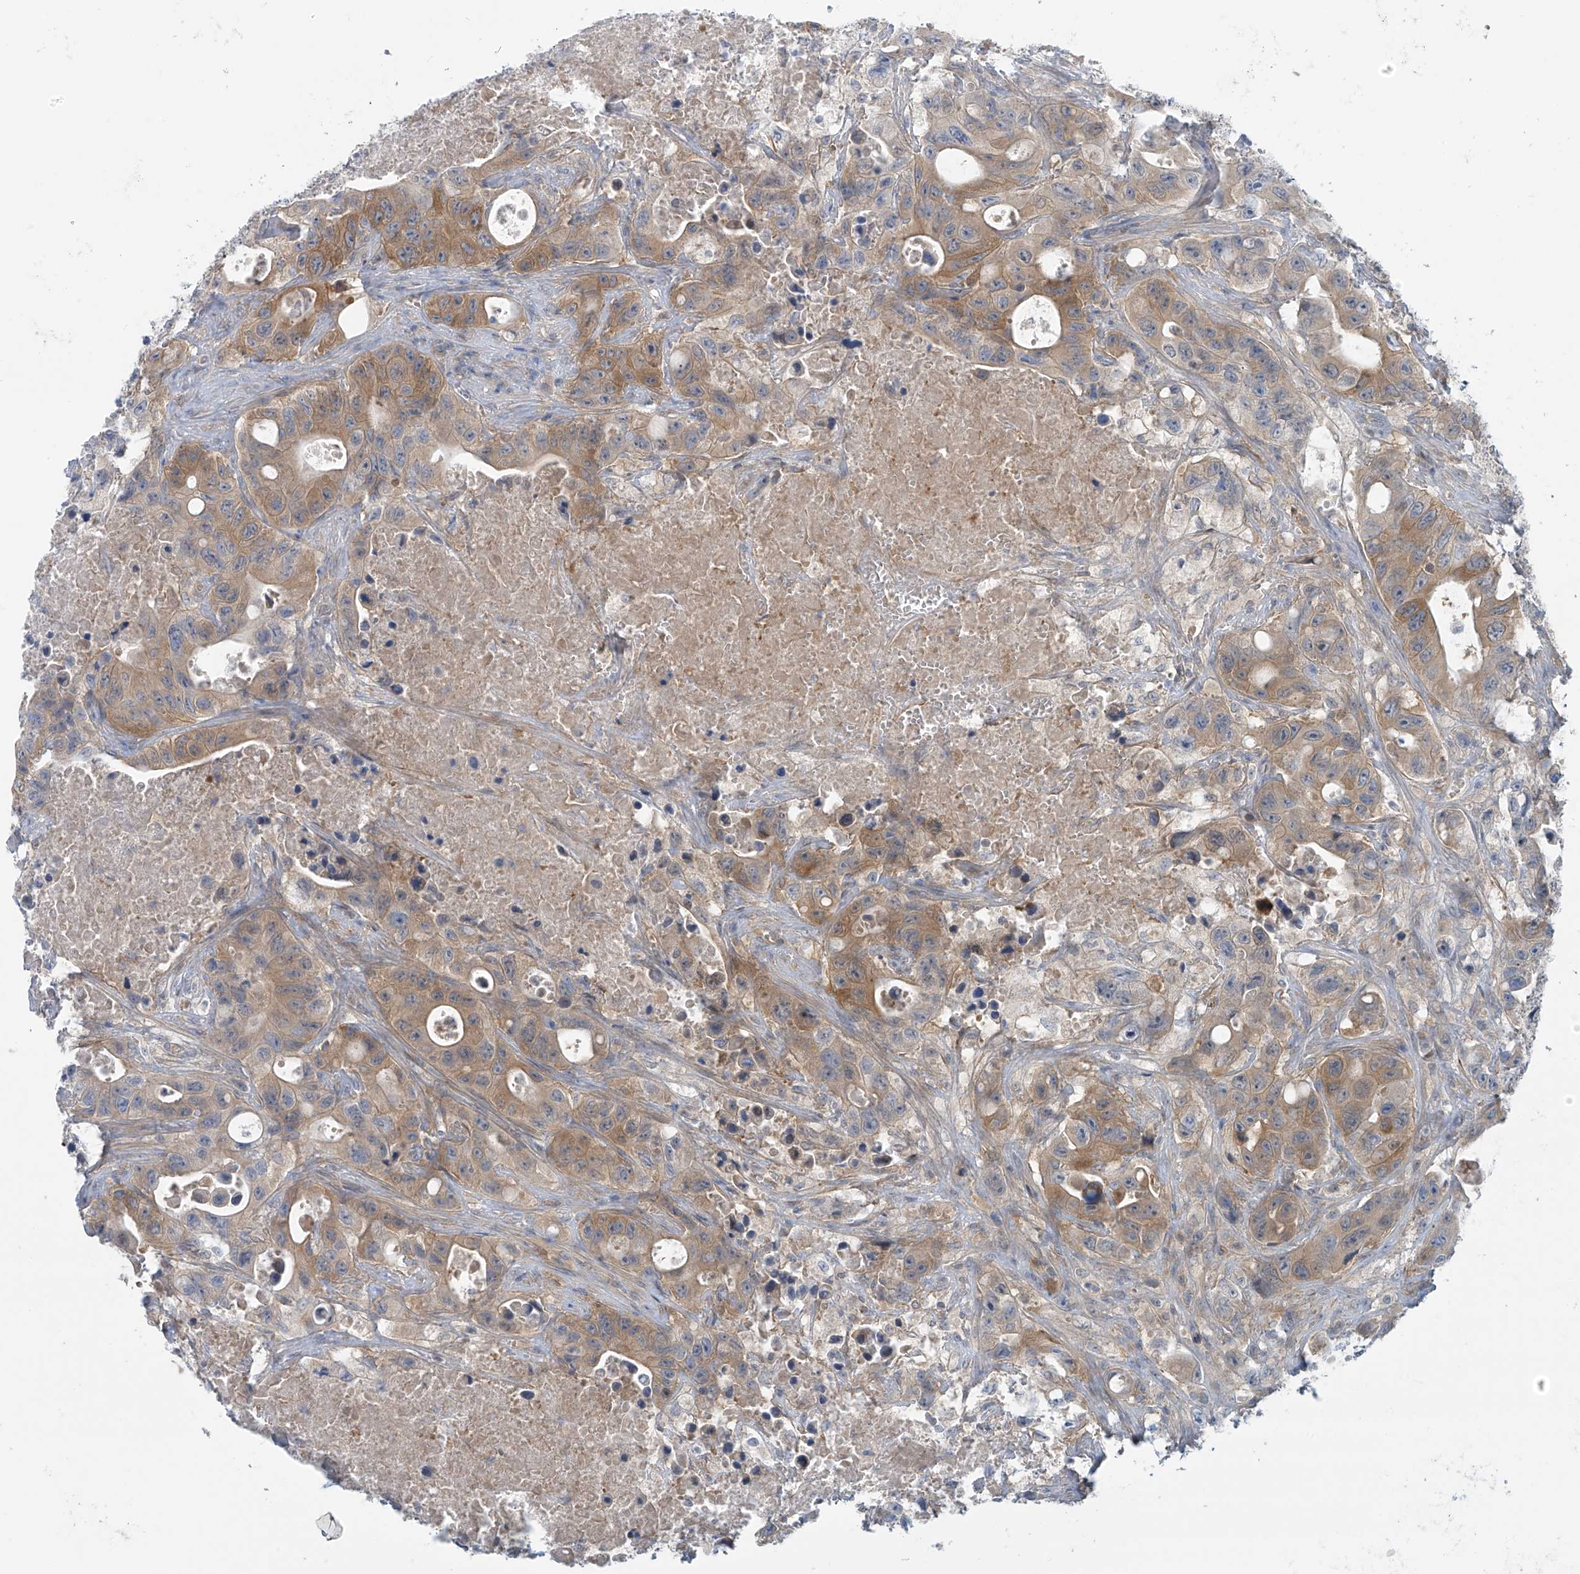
{"staining": {"intensity": "moderate", "quantity": ">75%", "location": "cytoplasmic/membranous"}, "tissue": "colorectal cancer", "cell_type": "Tumor cells", "image_type": "cancer", "snomed": [{"axis": "morphology", "description": "Adenocarcinoma, NOS"}, {"axis": "topography", "description": "Colon"}], "caption": "Protein staining of colorectal cancer tissue demonstrates moderate cytoplasmic/membranous positivity in approximately >75% of tumor cells. (DAB = brown stain, brightfield microscopy at high magnification).", "gene": "FSD1L", "patient": {"sex": "female", "age": 46}}